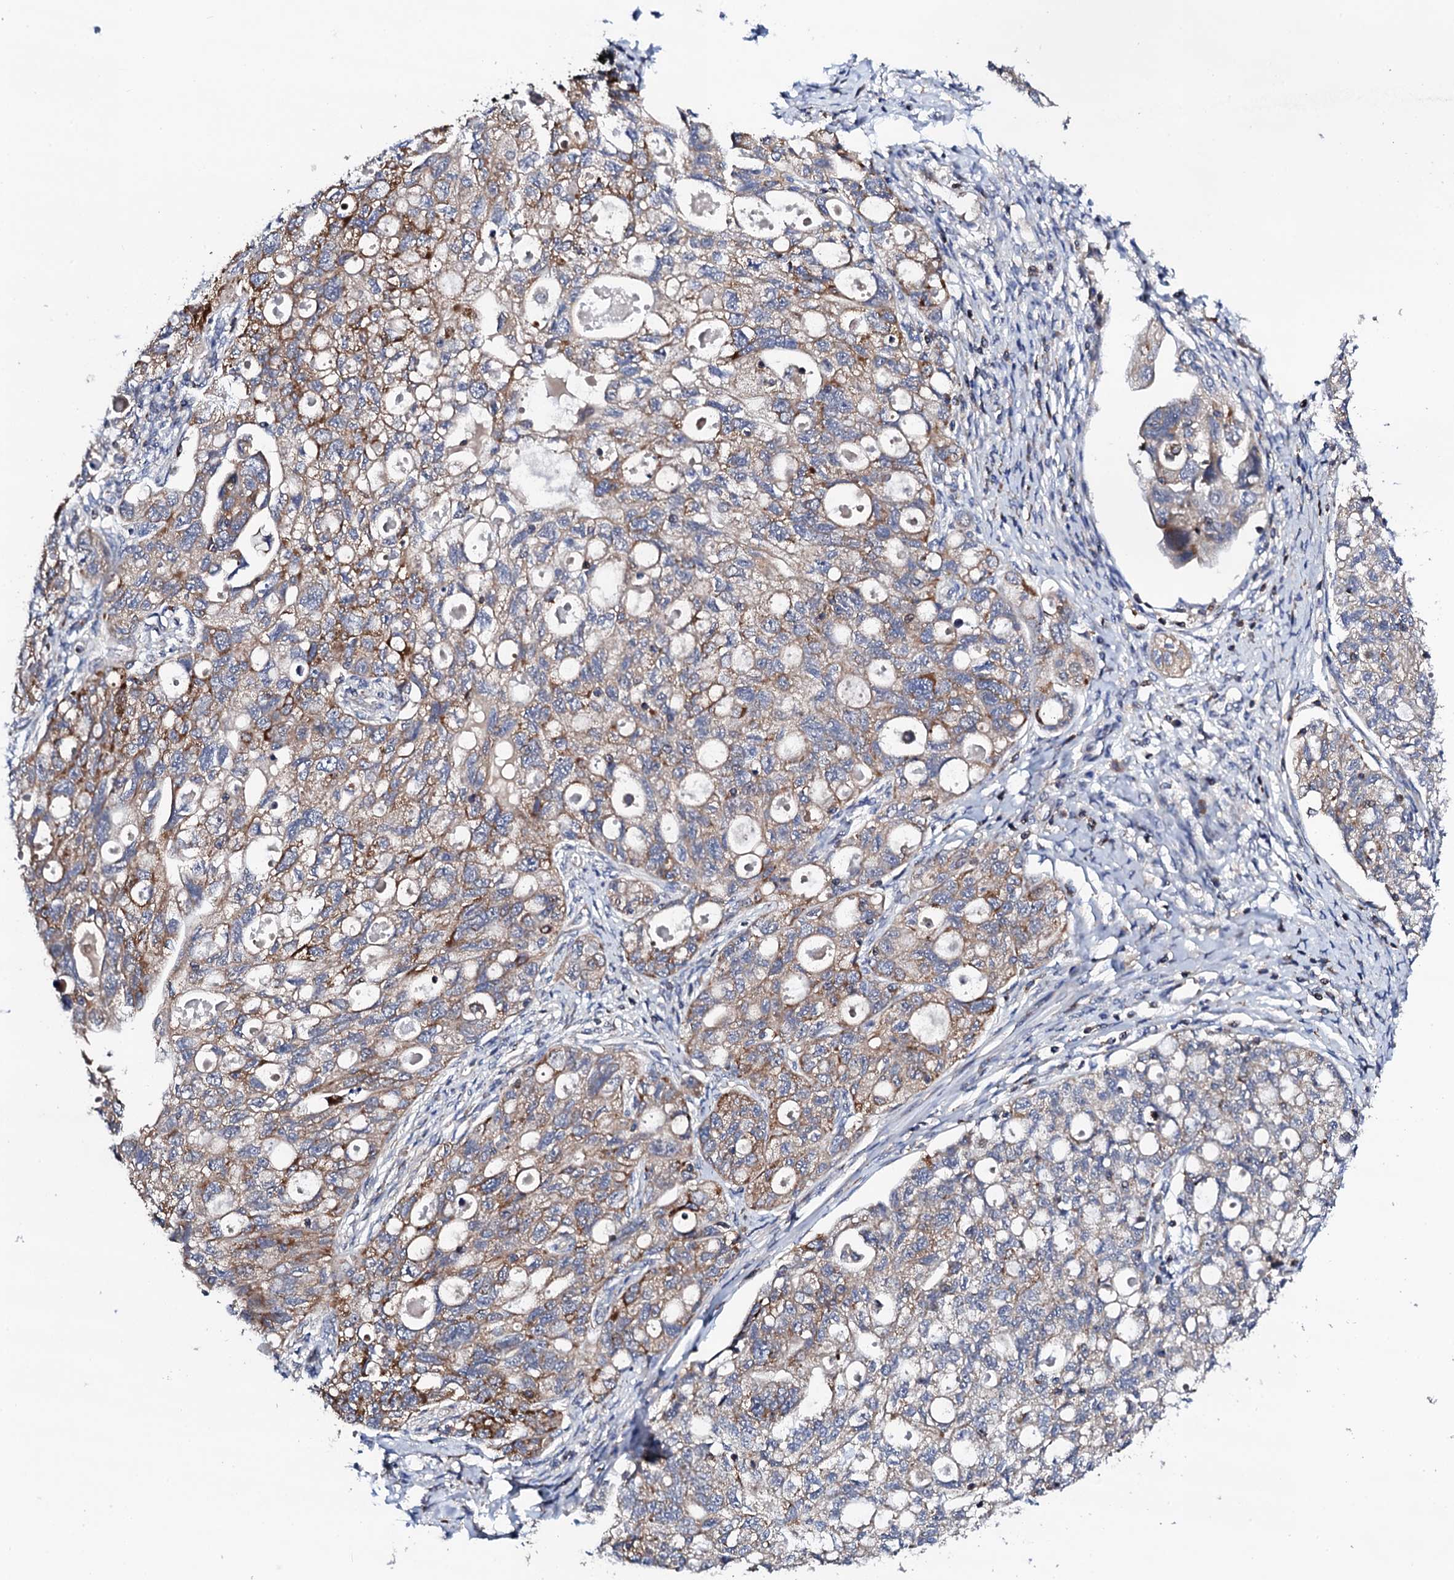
{"staining": {"intensity": "moderate", "quantity": "25%-75%", "location": "cytoplasmic/membranous"}, "tissue": "ovarian cancer", "cell_type": "Tumor cells", "image_type": "cancer", "snomed": [{"axis": "morphology", "description": "Carcinoma, NOS"}, {"axis": "morphology", "description": "Cystadenocarcinoma, serous, NOS"}, {"axis": "topography", "description": "Ovary"}], "caption": "Human ovarian serous cystadenocarcinoma stained with a brown dye demonstrates moderate cytoplasmic/membranous positive staining in about 25%-75% of tumor cells.", "gene": "COG4", "patient": {"sex": "female", "age": 69}}